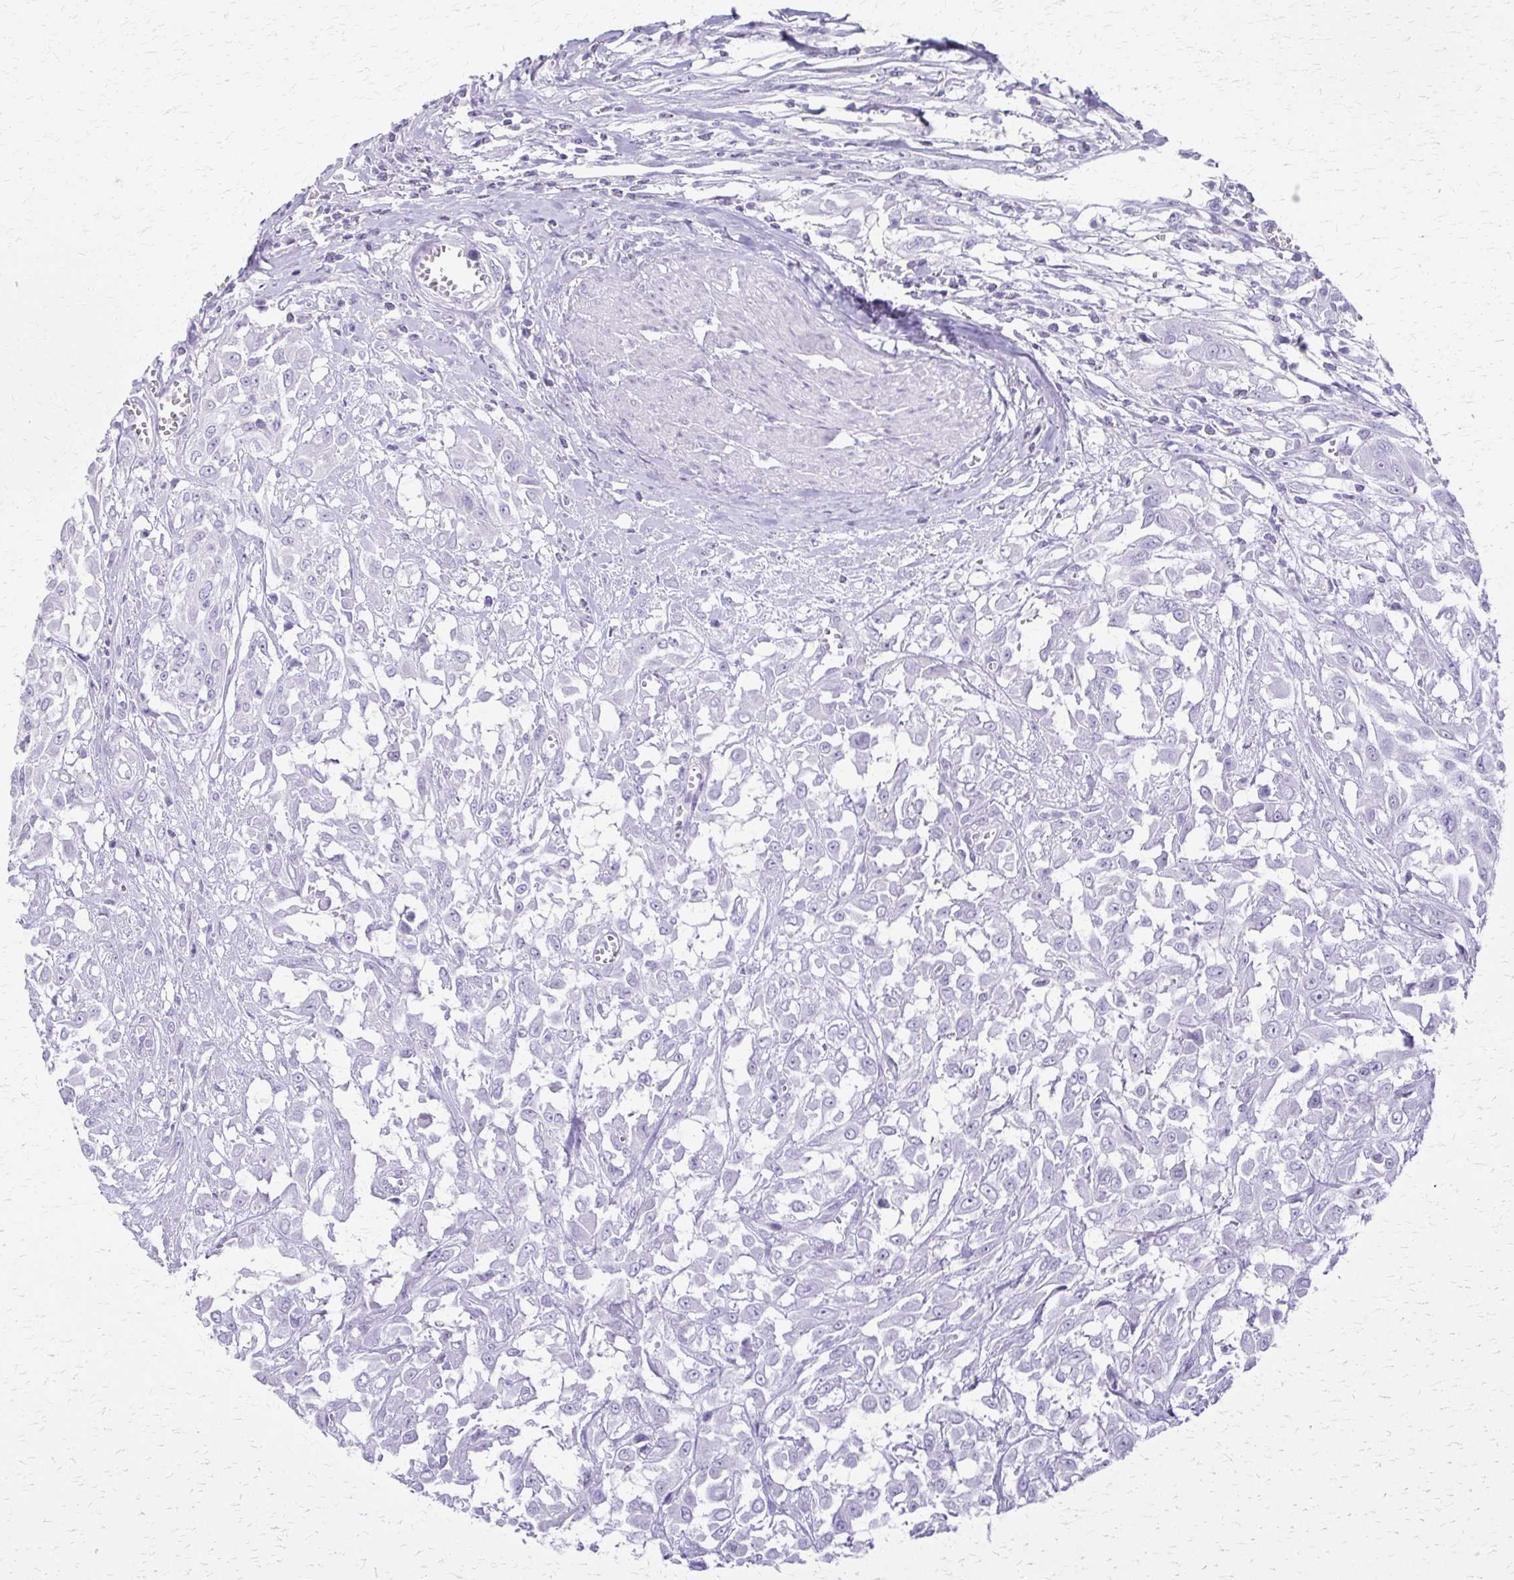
{"staining": {"intensity": "negative", "quantity": "none", "location": "none"}, "tissue": "urothelial cancer", "cell_type": "Tumor cells", "image_type": "cancer", "snomed": [{"axis": "morphology", "description": "Urothelial carcinoma, High grade"}, {"axis": "topography", "description": "Urinary bladder"}], "caption": "Immunohistochemical staining of high-grade urothelial carcinoma demonstrates no significant expression in tumor cells.", "gene": "CYB5A", "patient": {"sex": "male", "age": 57}}